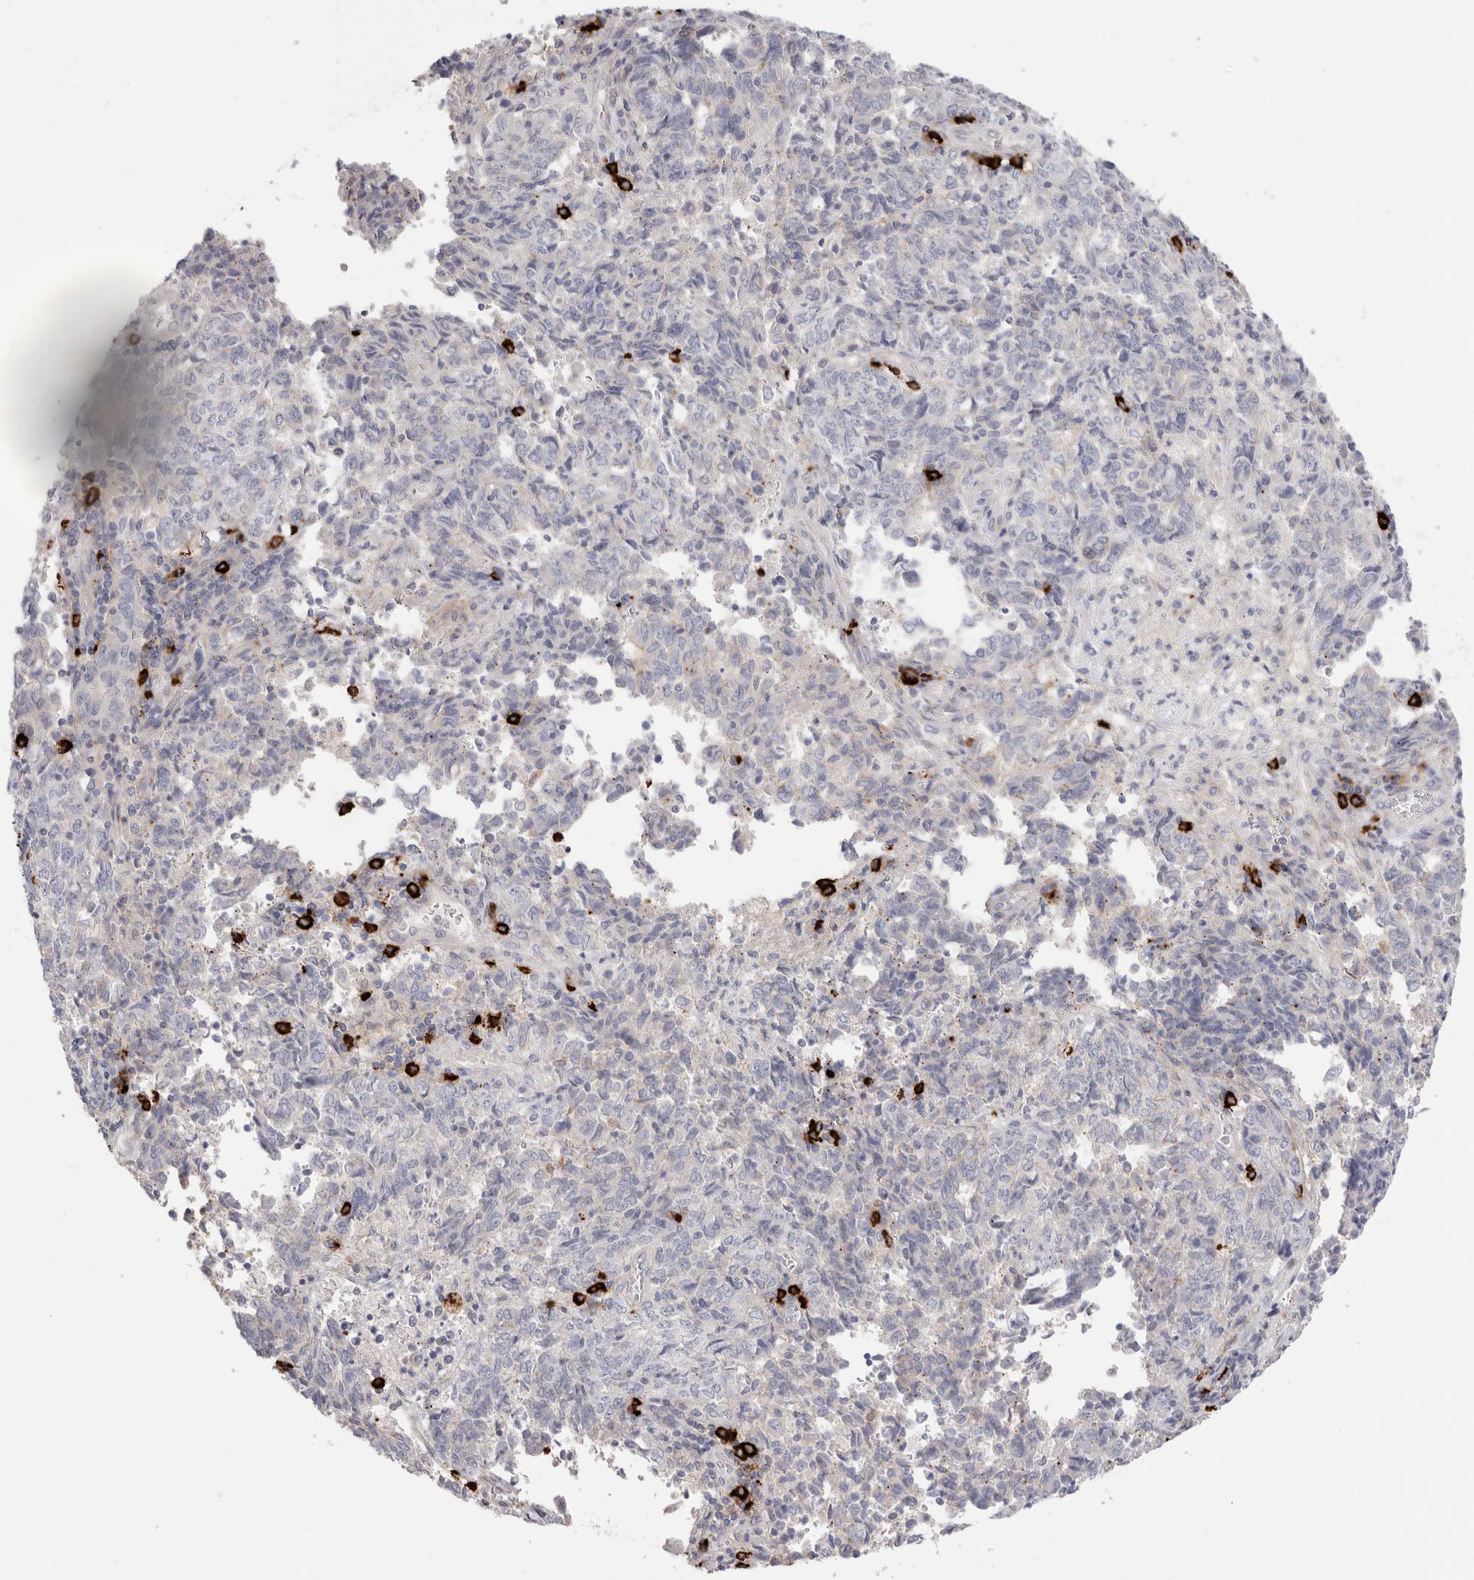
{"staining": {"intensity": "negative", "quantity": "none", "location": "none"}, "tissue": "endometrial cancer", "cell_type": "Tumor cells", "image_type": "cancer", "snomed": [{"axis": "morphology", "description": "Adenocarcinoma, NOS"}, {"axis": "topography", "description": "Endometrium"}], "caption": "High power microscopy histopathology image of an immunohistochemistry (IHC) photomicrograph of adenocarcinoma (endometrial), revealing no significant staining in tumor cells.", "gene": "SPINK2", "patient": {"sex": "female", "age": 80}}